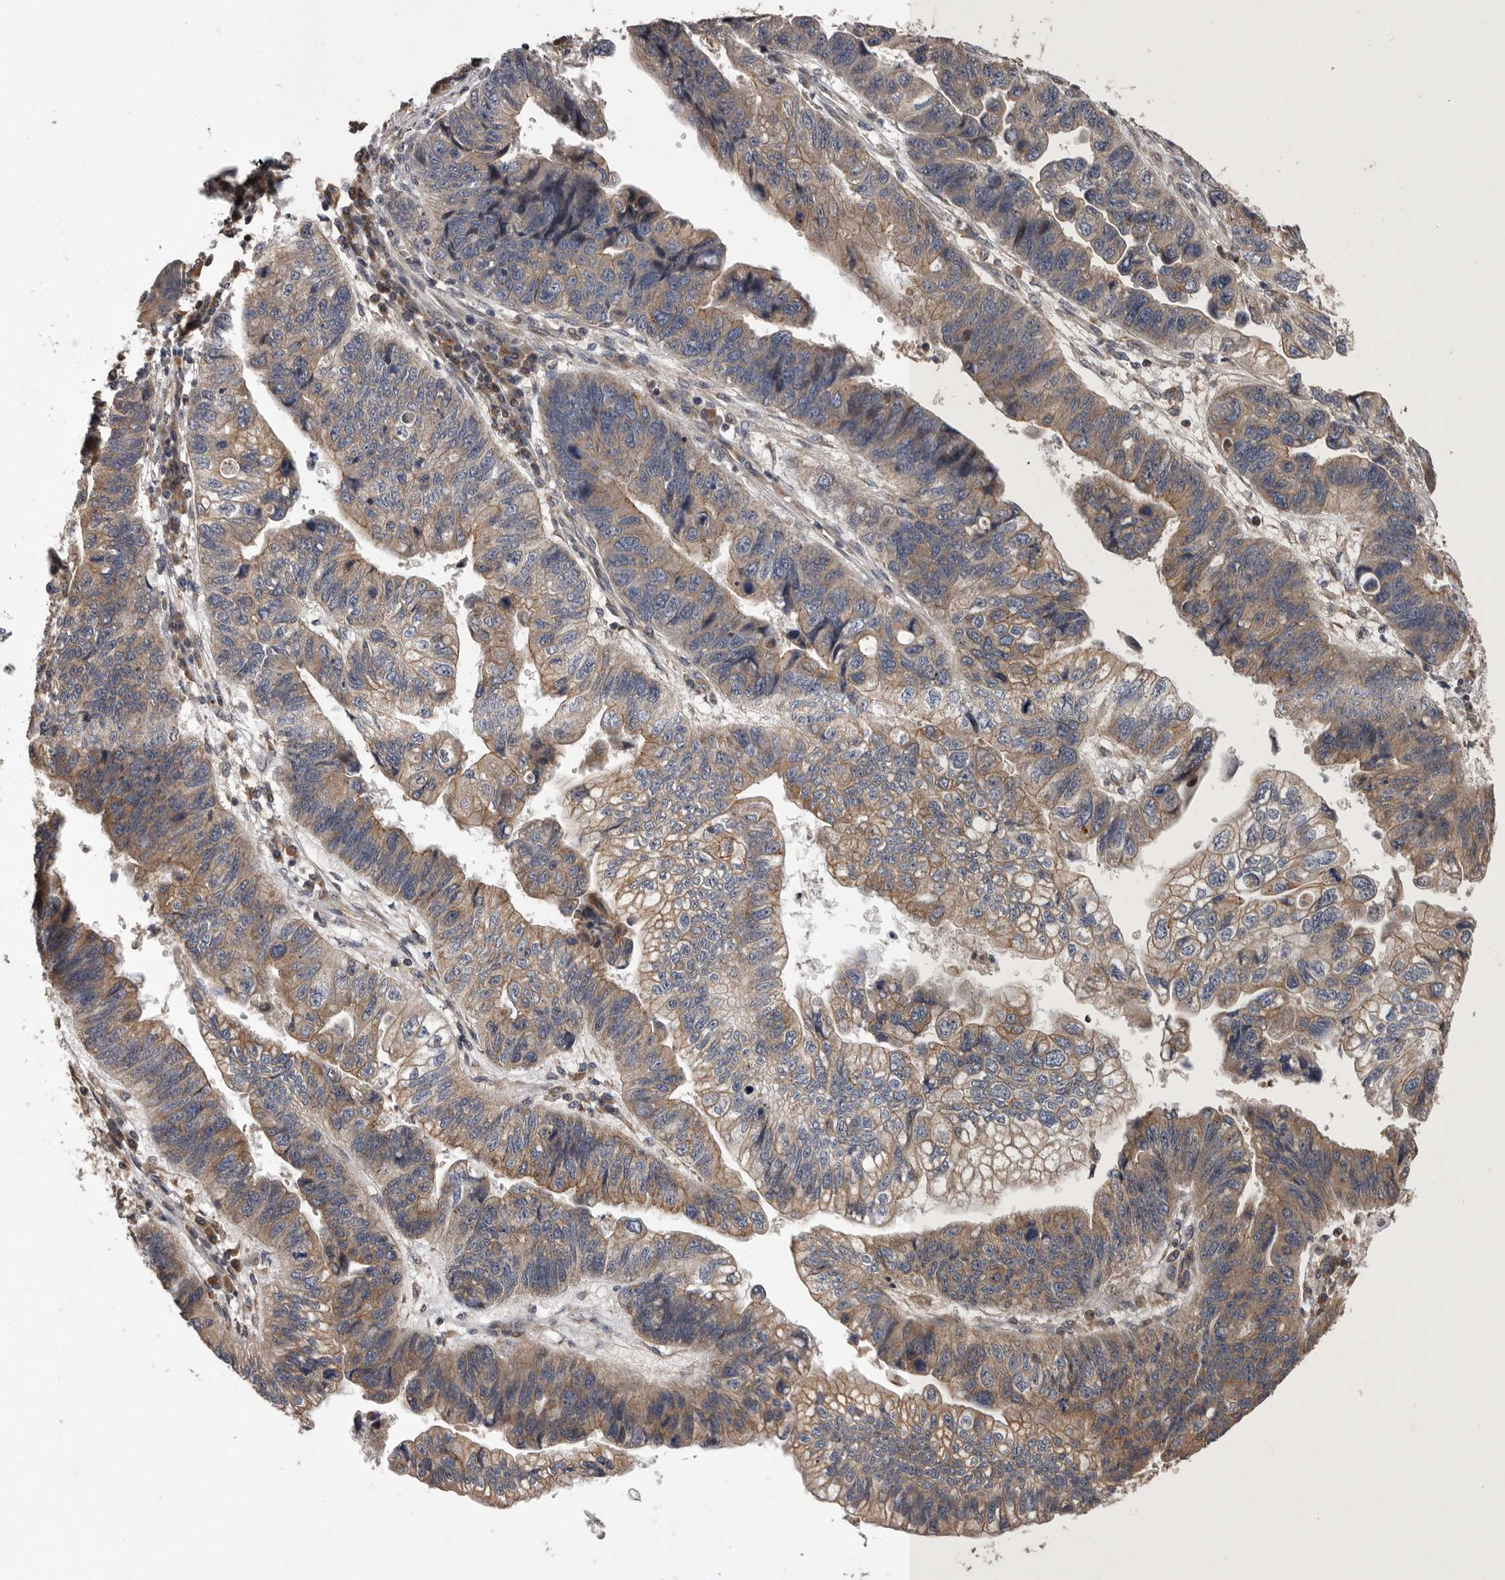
{"staining": {"intensity": "weak", "quantity": ">75%", "location": "cytoplasmic/membranous"}, "tissue": "stomach cancer", "cell_type": "Tumor cells", "image_type": "cancer", "snomed": [{"axis": "morphology", "description": "Adenocarcinoma, NOS"}, {"axis": "topography", "description": "Stomach"}], "caption": "DAB immunohistochemical staining of human stomach cancer (adenocarcinoma) exhibits weak cytoplasmic/membranous protein staining in approximately >75% of tumor cells.", "gene": "GADD45B", "patient": {"sex": "male", "age": 59}}